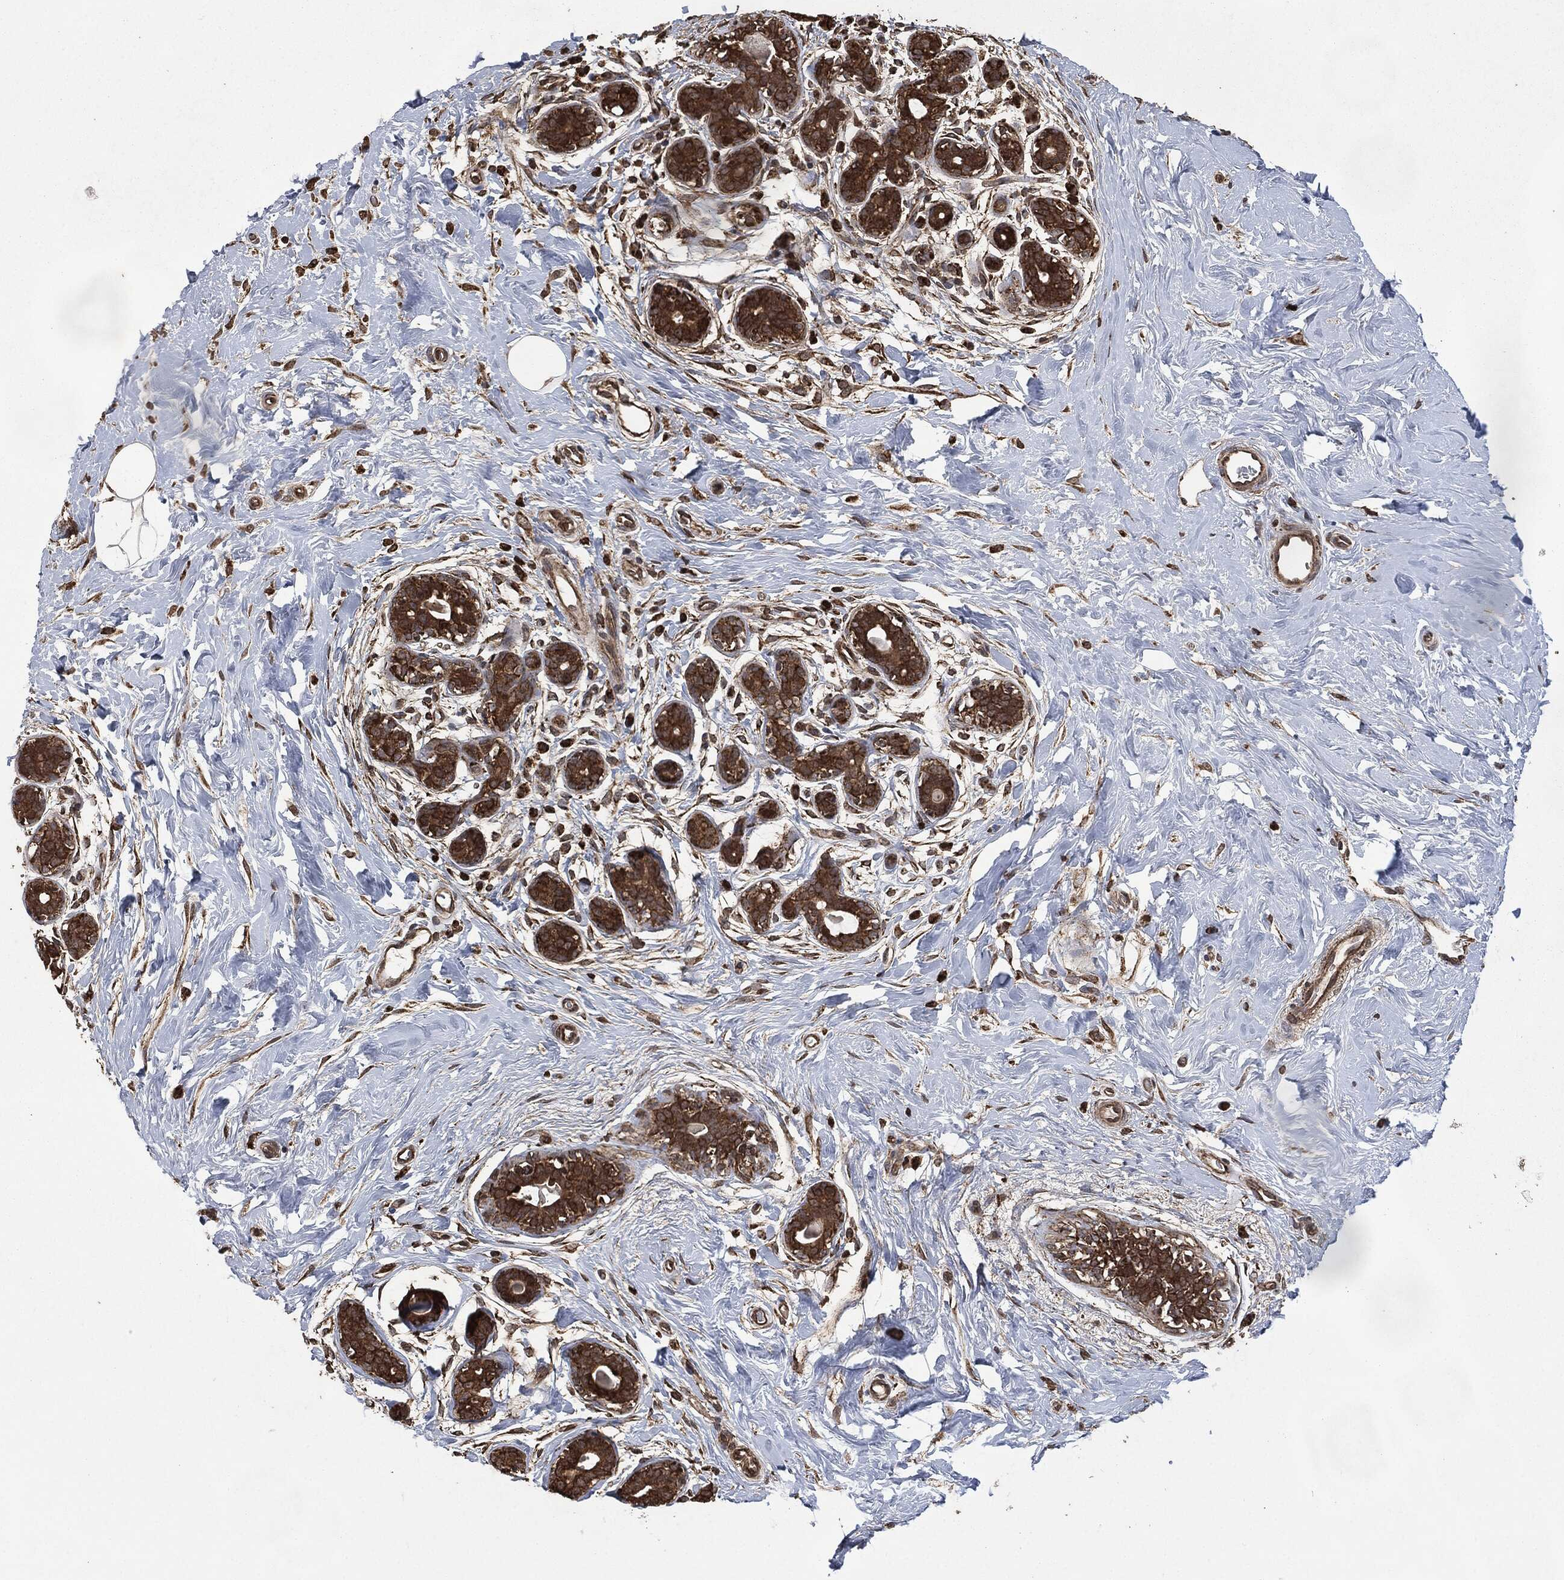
{"staining": {"intensity": "moderate", "quantity": ">75%", "location": "cytoplasmic/membranous"}, "tissue": "breast", "cell_type": "Adipocytes", "image_type": "normal", "snomed": [{"axis": "morphology", "description": "Normal tissue, NOS"}, {"axis": "topography", "description": "Breast"}], "caption": "Breast stained with a brown dye reveals moderate cytoplasmic/membranous positive expression in about >75% of adipocytes.", "gene": "LIG3", "patient": {"sex": "female", "age": 43}}